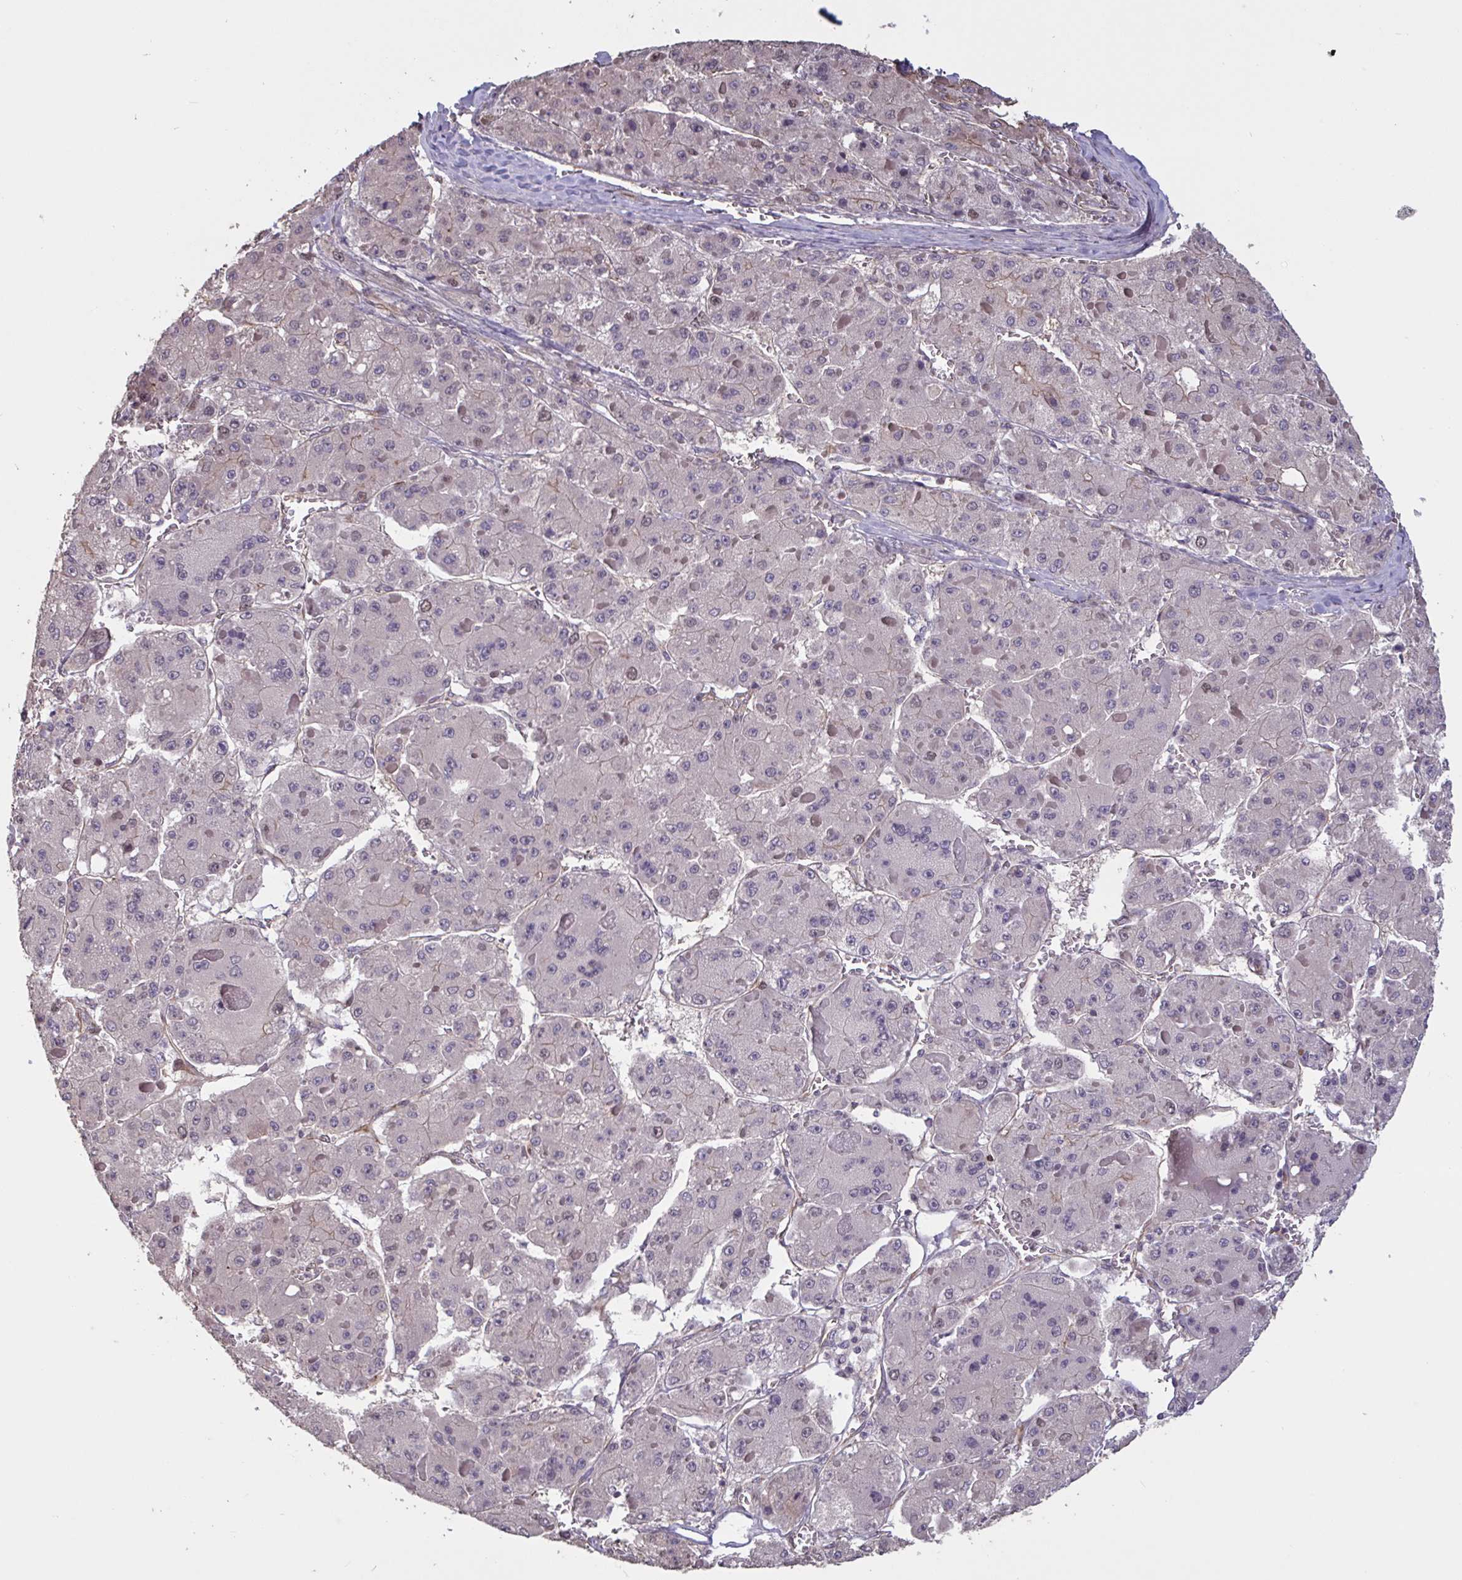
{"staining": {"intensity": "negative", "quantity": "none", "location": "none"}, "tissue": "liver cancer", "cell_type": "Tumor cells", "image_type": "cancer", "snomed": [{"axis": "morphology", "description": "Carcinoma, Hepatocellular, NOS"}, {"axis": "topography", "description": "Liver"}], "caption": "The IHC histopathology image has no significant positivity in tumor cells of liver cancer tissue. The staining is performed using DAB brown chromogen with nuclei counter-stained in using hematoxylin.", "gene": "IPO5", "patient": {"sex": "female", "age": 73}}